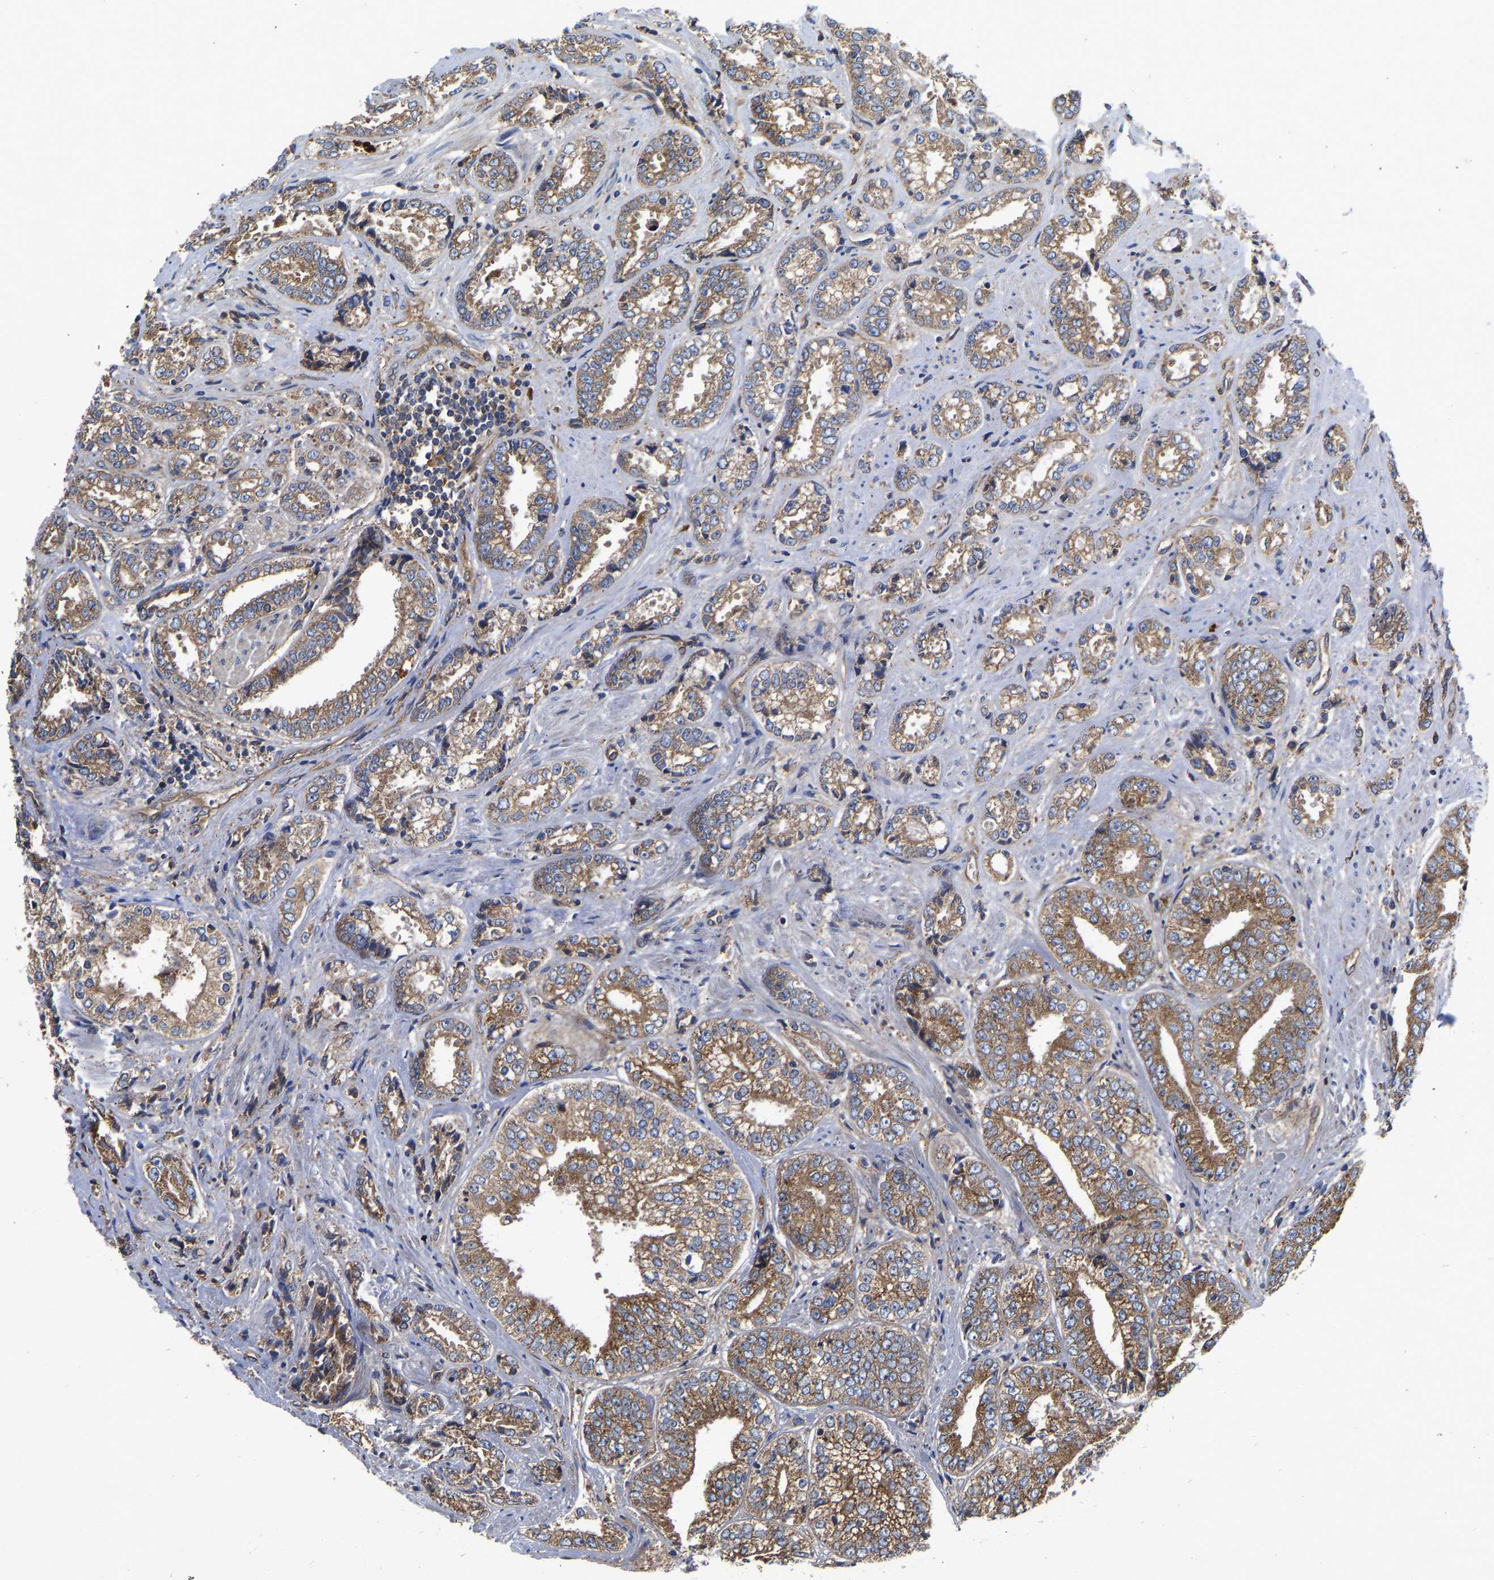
{"staining": {"intensity": "moderate", "quantity": ">75%", "location": "cytoplasmic/membranous"}, "tissue": "prostate cancer", "cell_type": "Tumor cells", "image_type": "cancer", "snomed": [{"axis": "morphology", "description": "Adenocarcinoma, High grade"}, {"axis": "topography", "description": "Prostate"}], "caption": "Brown immunohistochemical staining in prostate high-grade adenocarcinoma shows moderate cytoplasmic/membranous expression in about >75% of tumor cells.", "gene": "FLNB", "patient": {"sex": "male", "age": 61}}